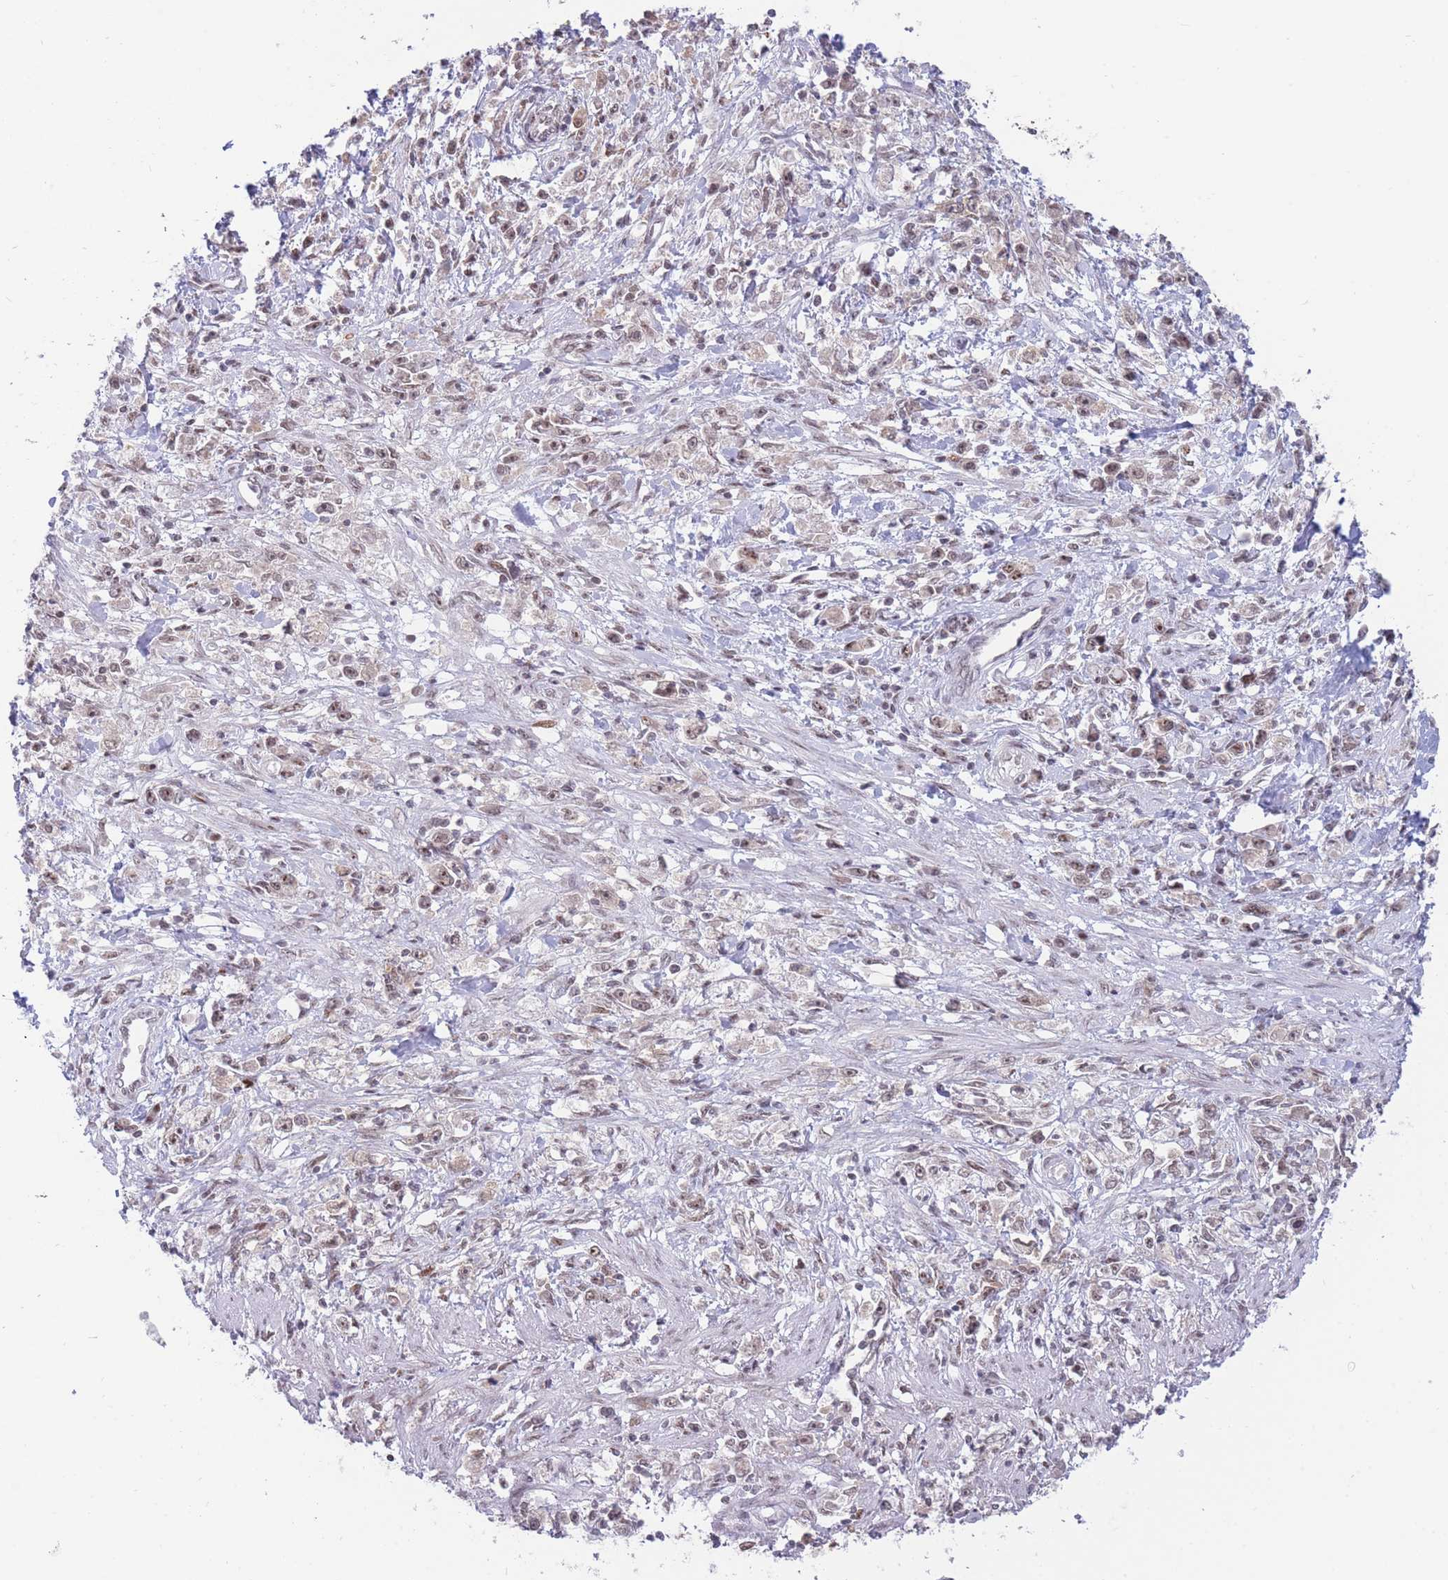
{"staining": {"intensity": "moderate", "quantity": "25%-75%", "location": "nuclear"}, "tissue": "stomach cancer", "cell_type": "Tumor cells", "image_type": "cancer", "snomed": [{"axis": "morphology", "description": "Adenocarcinoma, NOS"}, {"axis": "topography", "description": "Stomach"}], "caption": "A micrograph of human stomach cancer stained for a protein reveals moderate nuclear brown staining in tumor cells.", "gene": "TARBP2", "patient": {"sex": "female", "age": 59}}